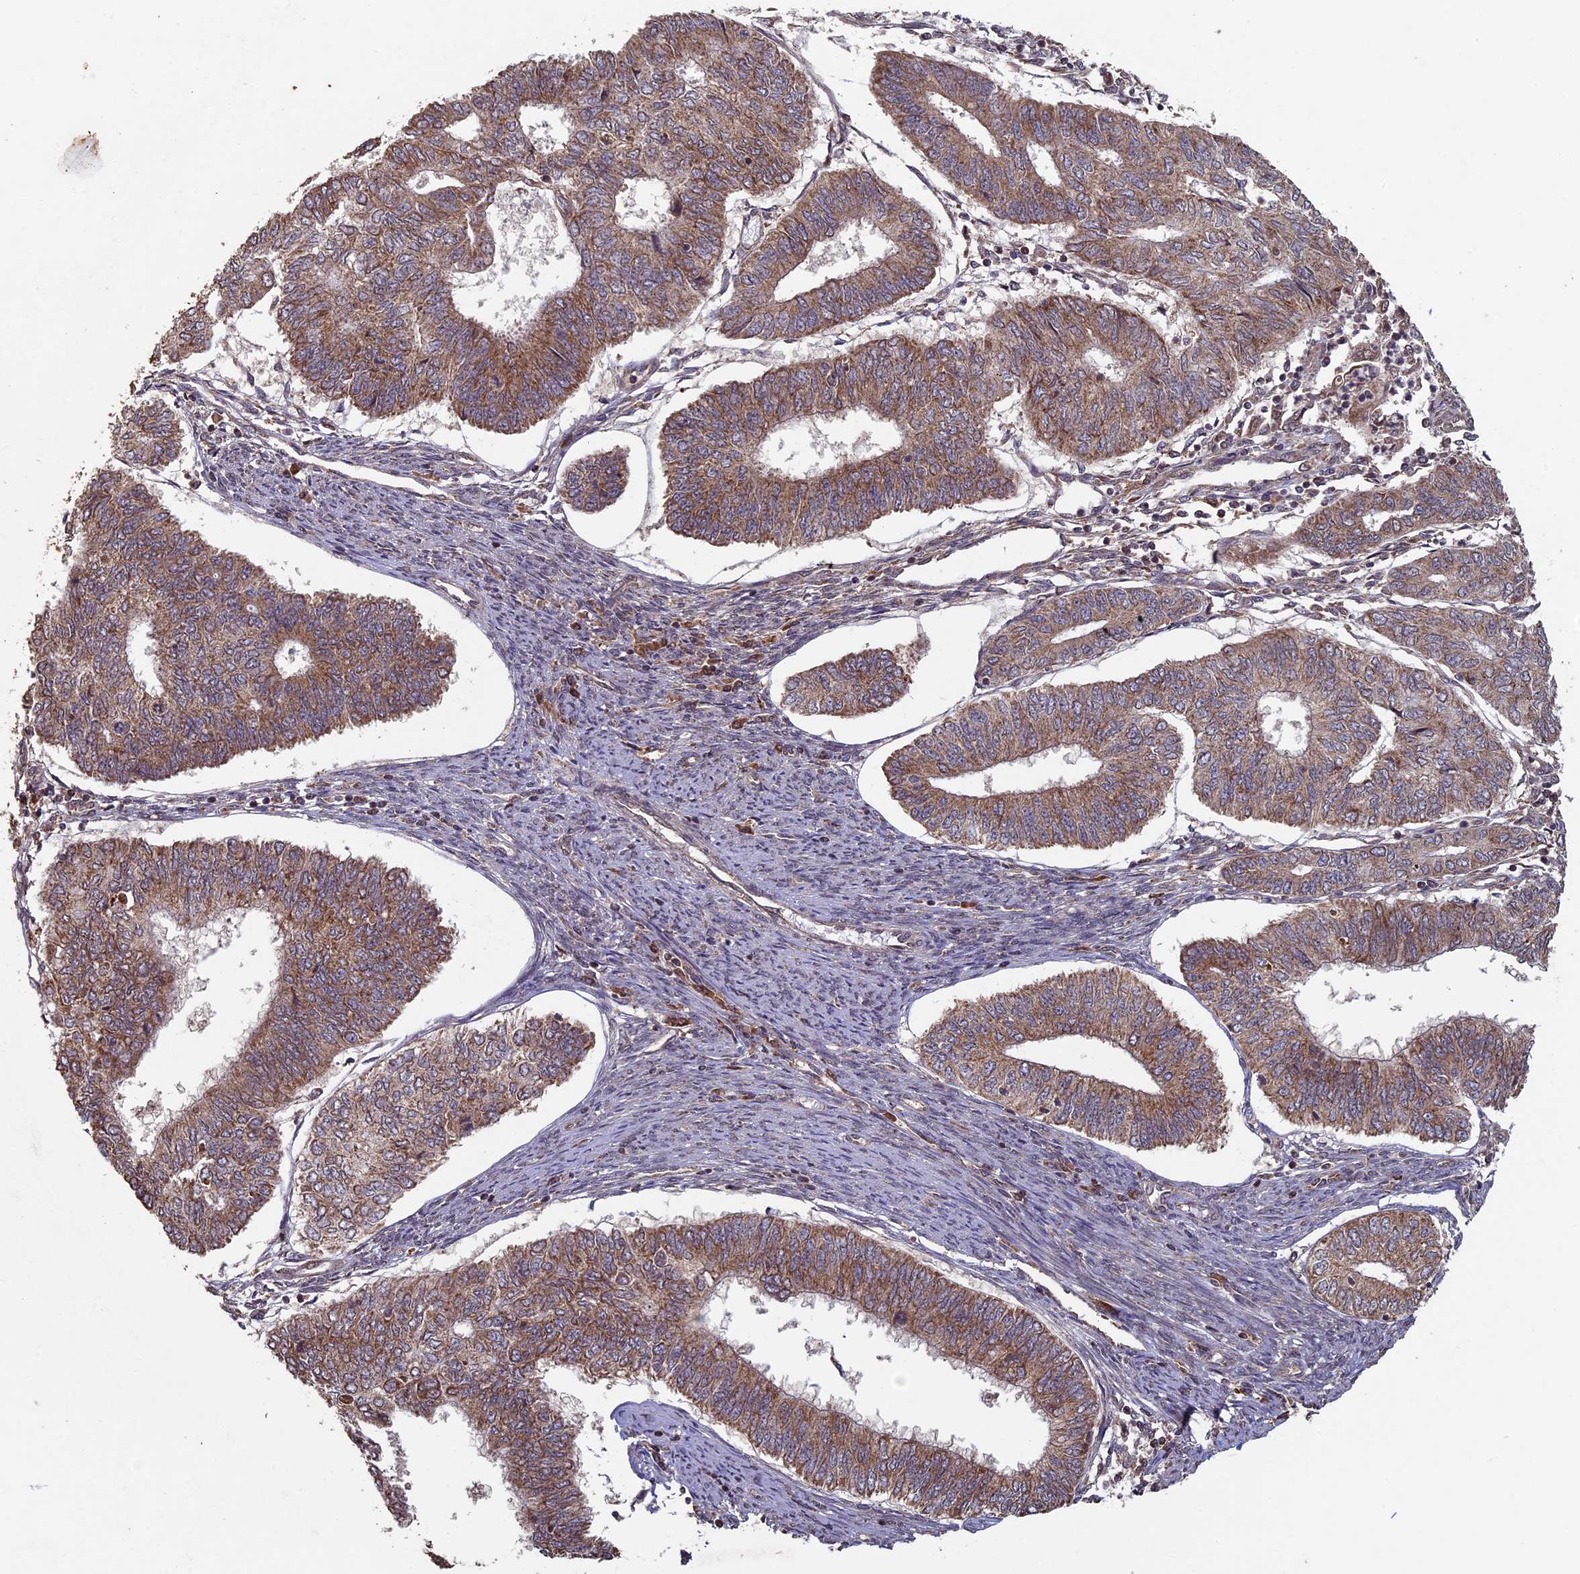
{"staining": {"intensity": "moderate", "quantity": ">75%", "location": "cytoplasmic/membranous"}, "tissue": "endometrial cancer", "cell_type": "Tumor cells", "image_type": "cancer", "snomed": [{"axis": "morphology", "description": "Adenocarcinoma, NOS"}, {"axis": "topography", "description": "Endometrium"}], "caption": "Protein staining of endometrial adenocarcinoma tissue displays moderate cytoplasmic/membranous positivity in approximately >75% of tumor cells. (DAB IHC, brown staining for protein, blue staining for nuclei).", "gene": "RCCD1", "patient": {"sex": "female", "age": 68}}